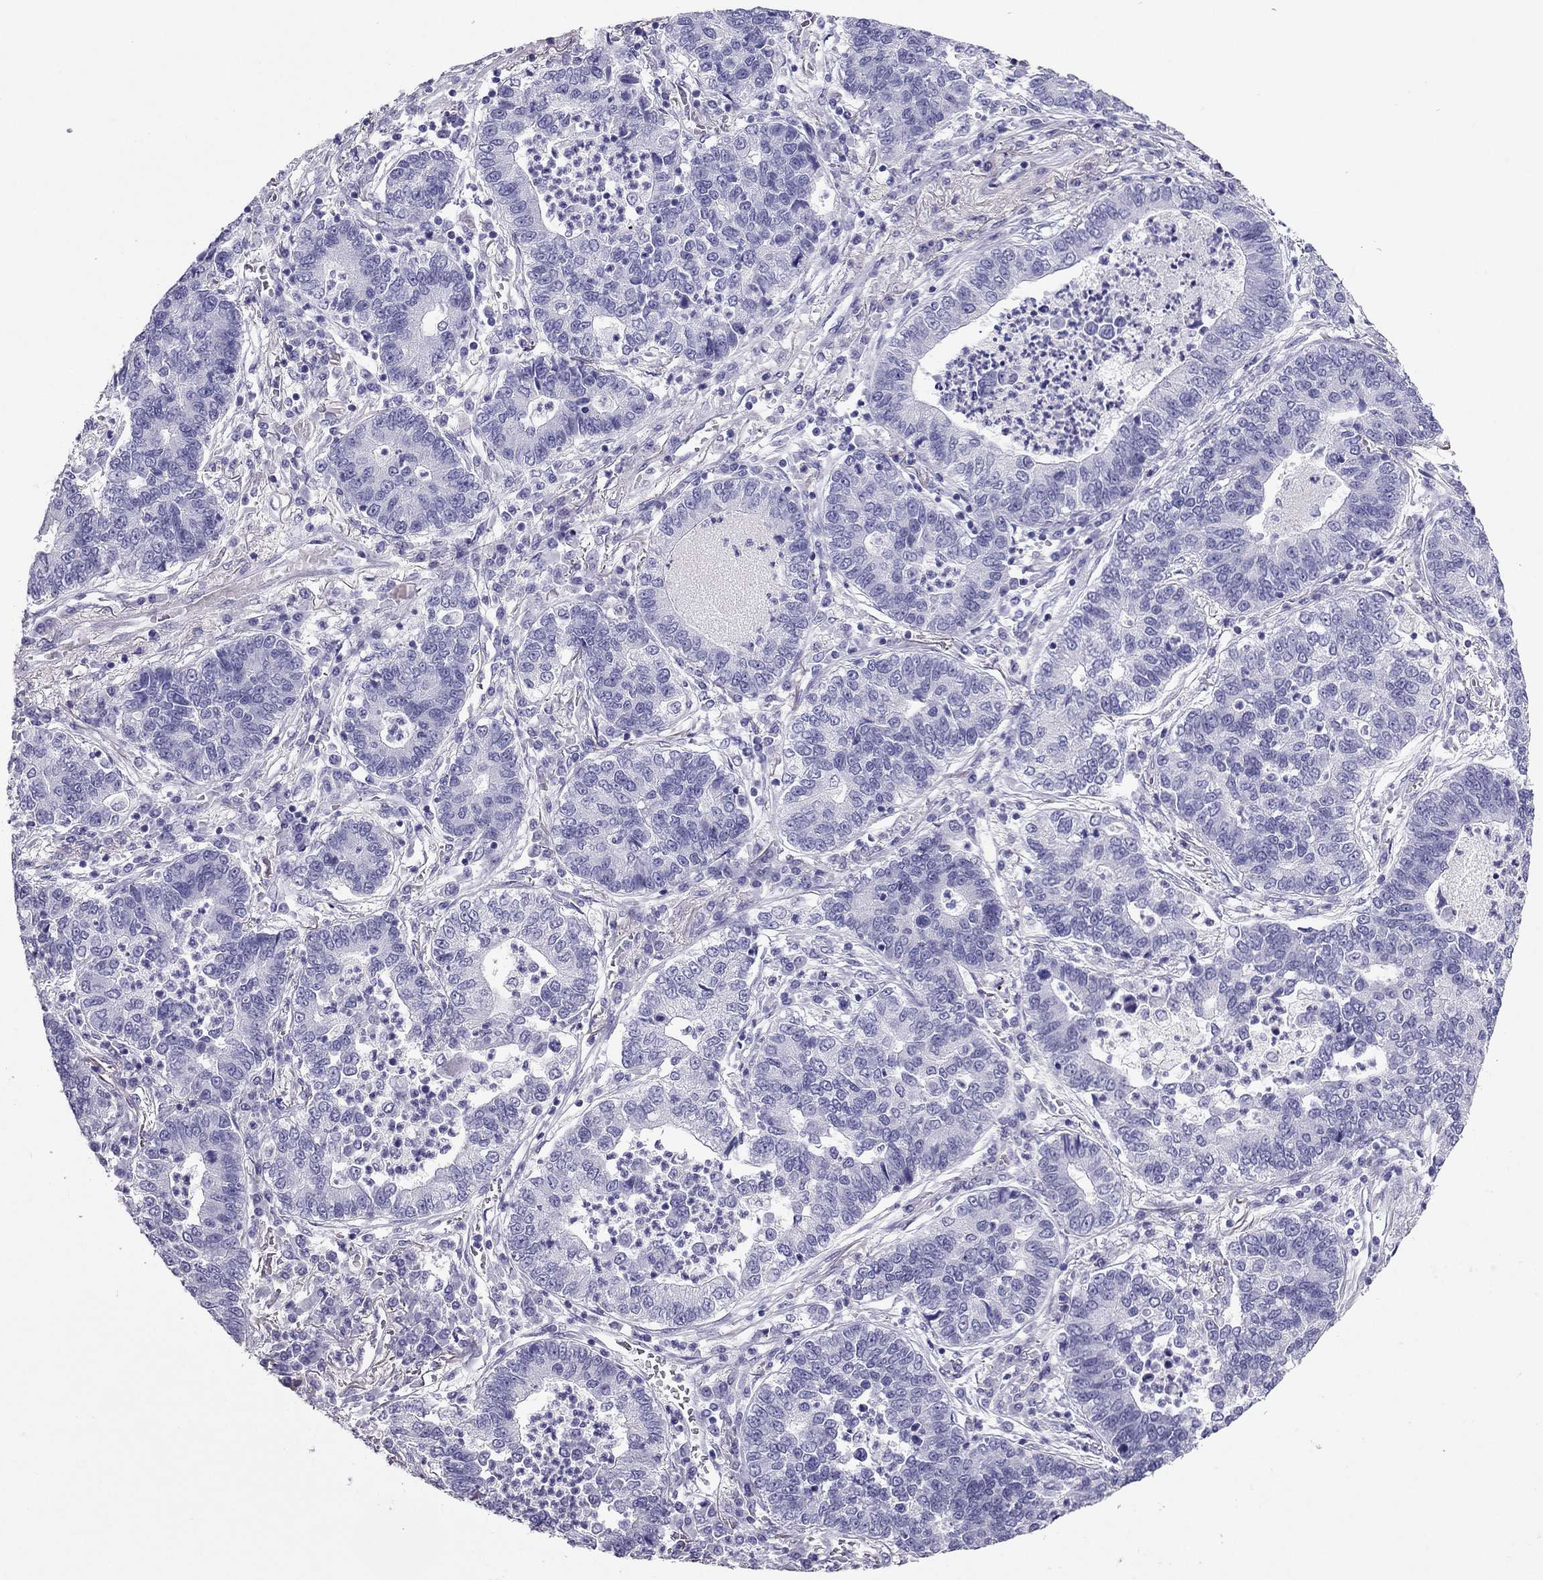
{"staining": {"intensity": "negative", "quantity": "none", "location": "none"}, "tissue": "lung cancer", "cell_type": "Tumor cells", "image_type": "cancer", "snomed": [{"axis": "morphology", "description": "Adenocarcinoma, NOS"}, {"axis": "topography", "description": "Lung"}], "caption": "Tumor cells are negative for protein expression in human lung cancer (adenocarcinoma). (Brightfield microscopy of DAB immunohistochemistry at high magnification).", "gene": "PDE6A", "patient": {"sex": "female", "age": 57}}